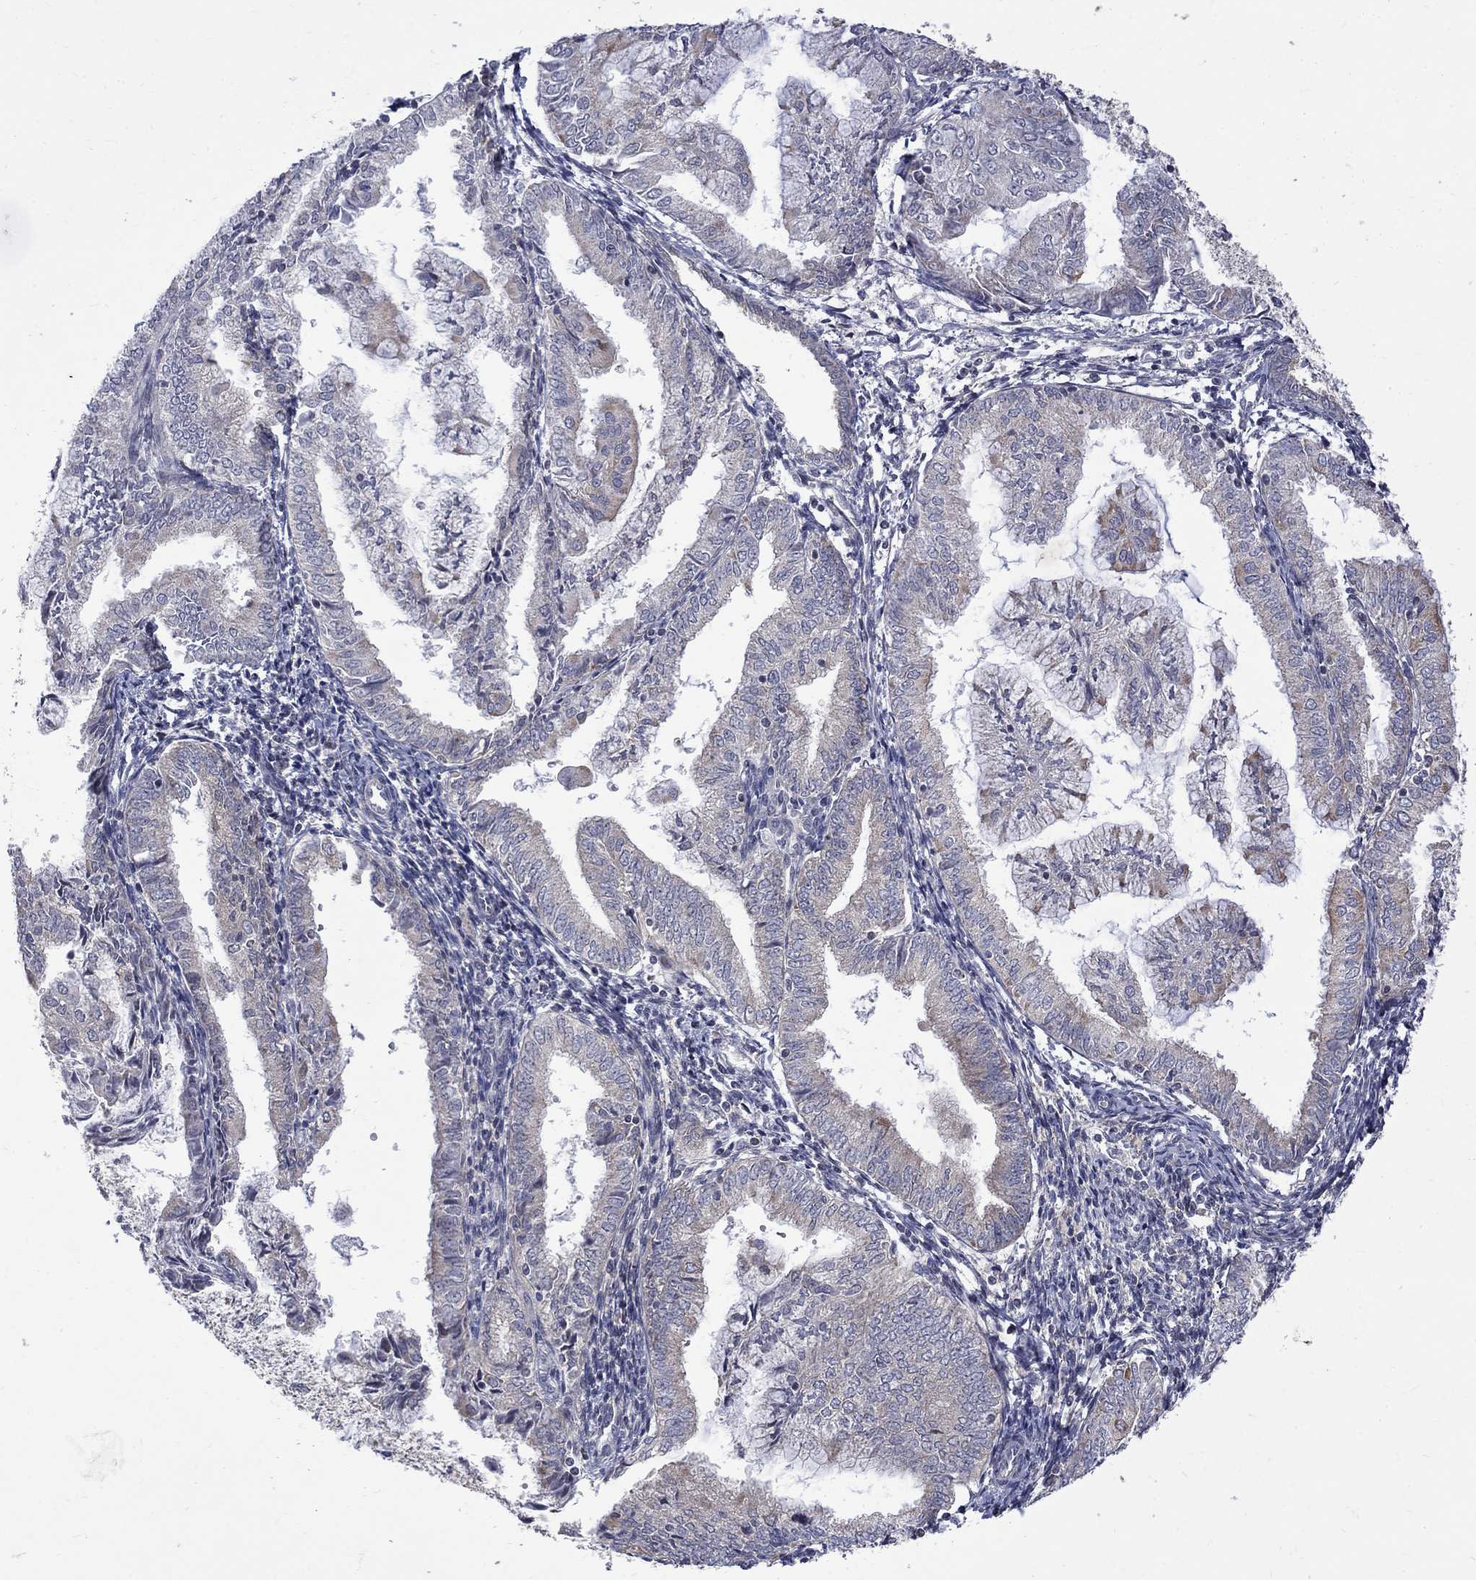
{"staining": {"intensity": "negative", "quantity": "none", "location": "none"}, "tissue": "endometrial cancer", "cell_type": "Tumor cells", "image_type": "cancer", "snomed": [{"axis": "morphology", "description": "Adenocarcinoma, NOS"}, {"axis": "topography", "description": "Endometrium"}], "caption": "A photomicrograph of endometrial cancer stained for a protein displays no brown staining in tumor cells. (DAB IHC with hematoxylin counter stain).", "gene": "SH2B1", "patient": {"sex": "female", "age": 56}}